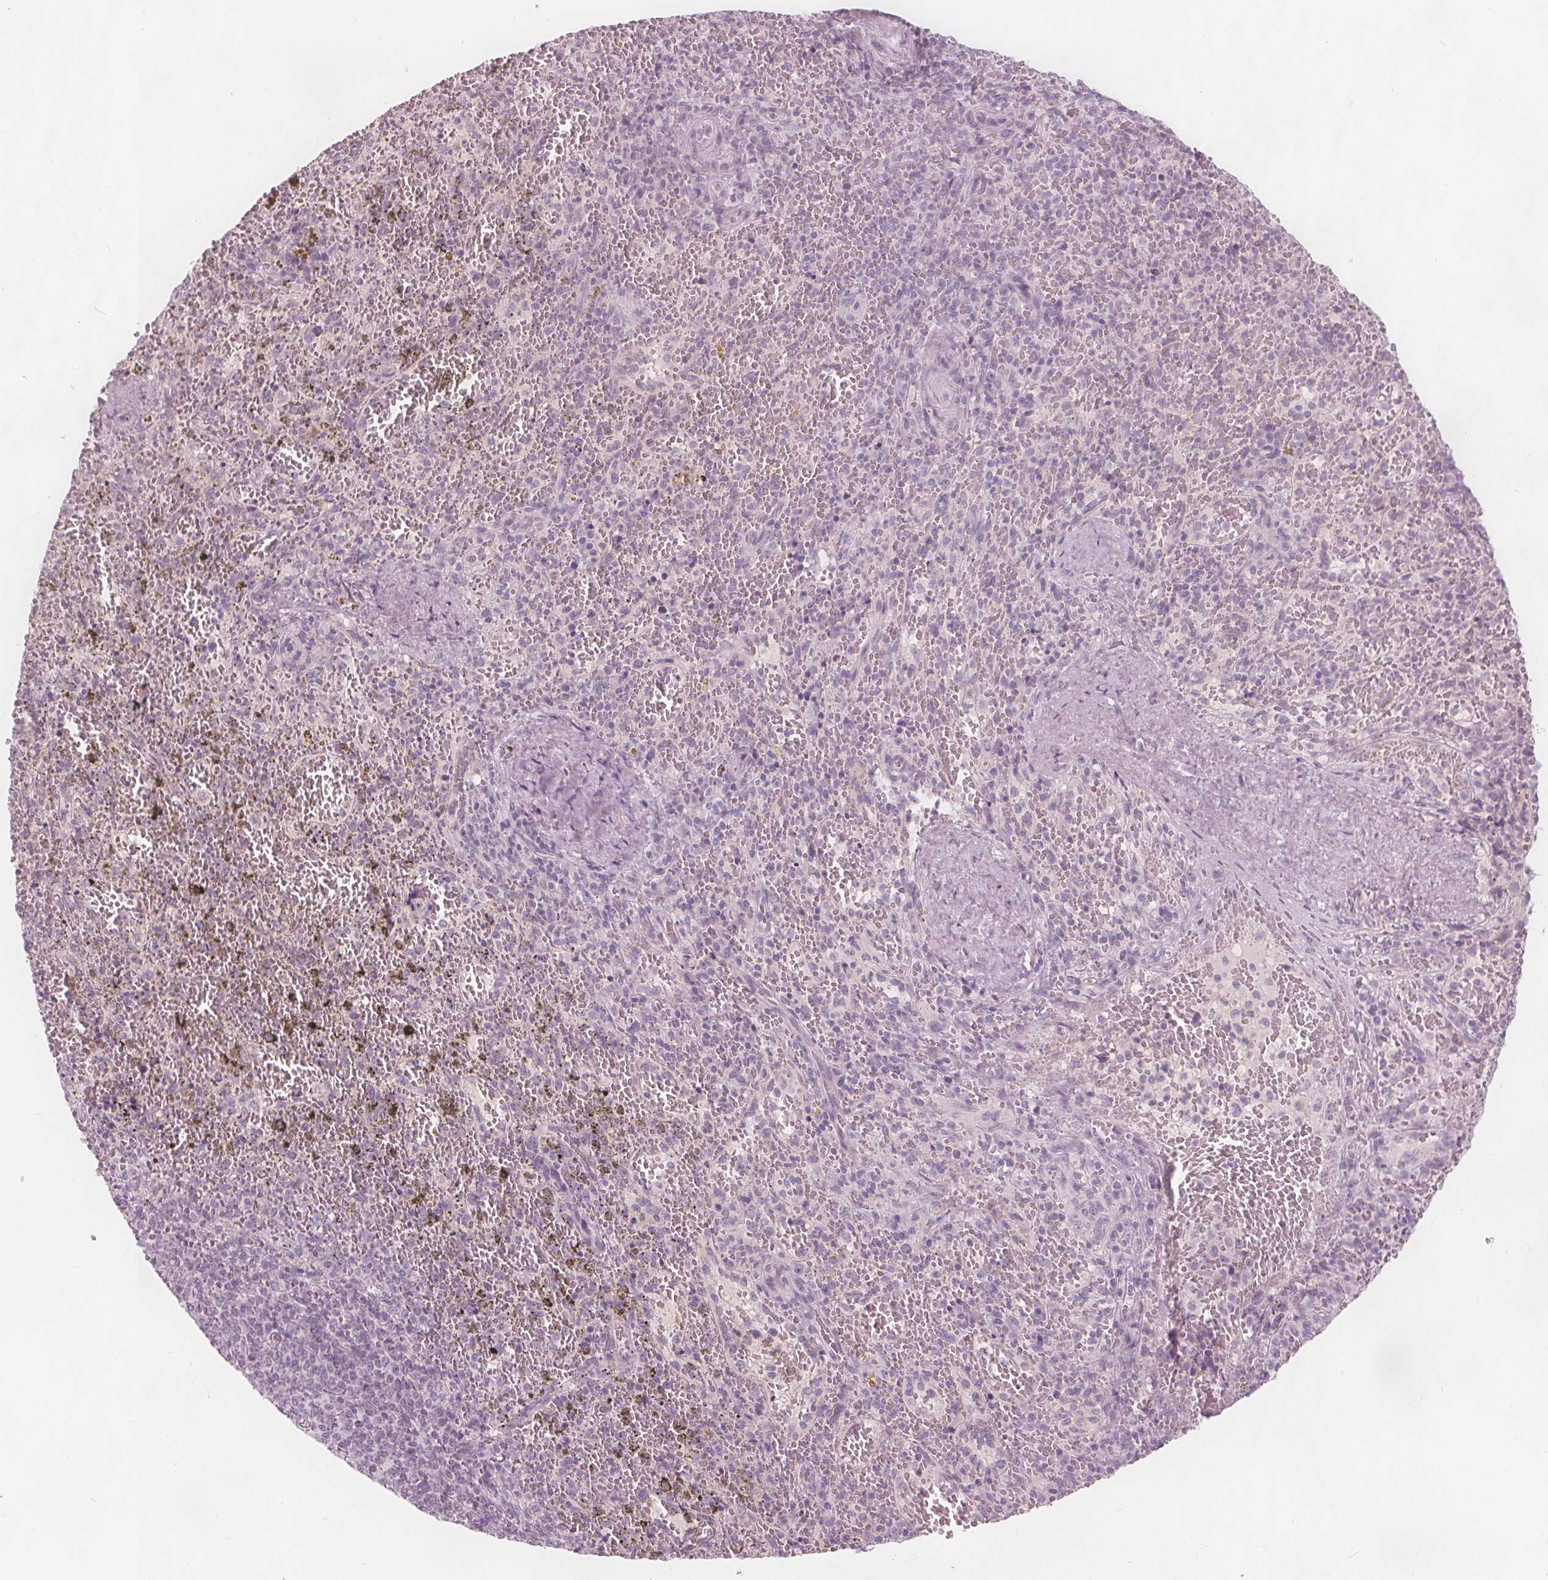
{"staining": {"intensity": "negative", "quantity": "none", "location": "none"}, "tissue": "spleen", "cell_type": "Cells in red pulp", "image_type": "normal", "snomed": [{"axis": "morphology", "description": "Normal tissue, NOS"}, {"axis": "topography", "description": "Spleen"}], "caption": "A high-resolution histopathology image shows immunohistochemistry staining of benign spleen, which reveals no significant expression in cells in red pulp.", "gene": "BRSK1", "patient": {"sex": "female", "age": 50}}